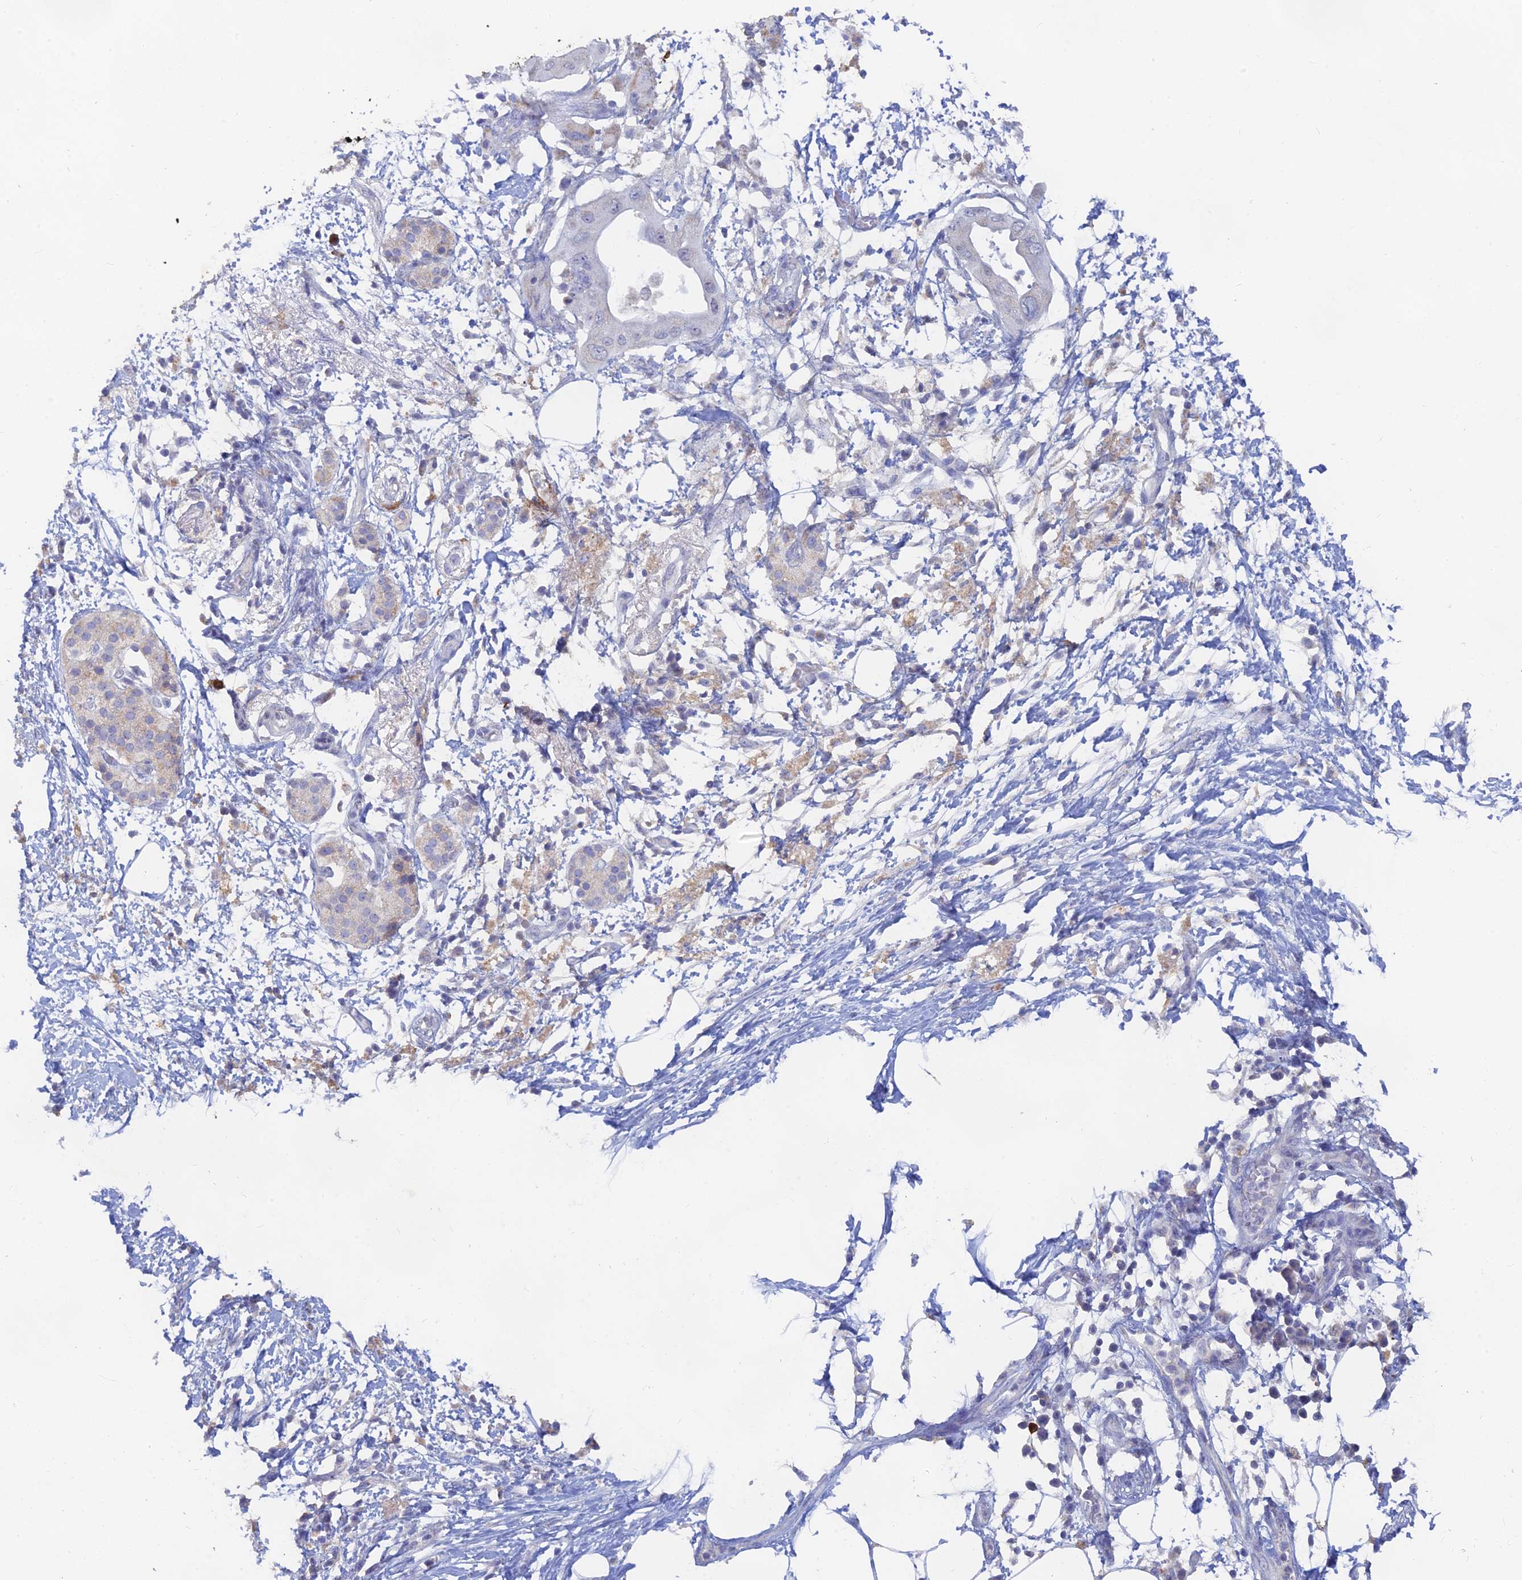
{"staining": {"intensity": "negative", "quantity": "none", "location": "none"}, "tissue": "pancreatic cancer", "cell_type": "Tumor cells", "image_type": "cancer", "snomed": [{"axis": "morphology", "description": "Adenocarcinoma, NOS"}, {"axis": "topography", "description": "Pancreas"}], "caption": "Immunohistochemistry (IHC) of human pancreatic adenocarcinoma displays no positivity in tumor cells. (DAB immunohistochemistry with hematoxylin counter stain).", "gene": "LRIF1", "patient": {"sex": "male", "age": 68}}